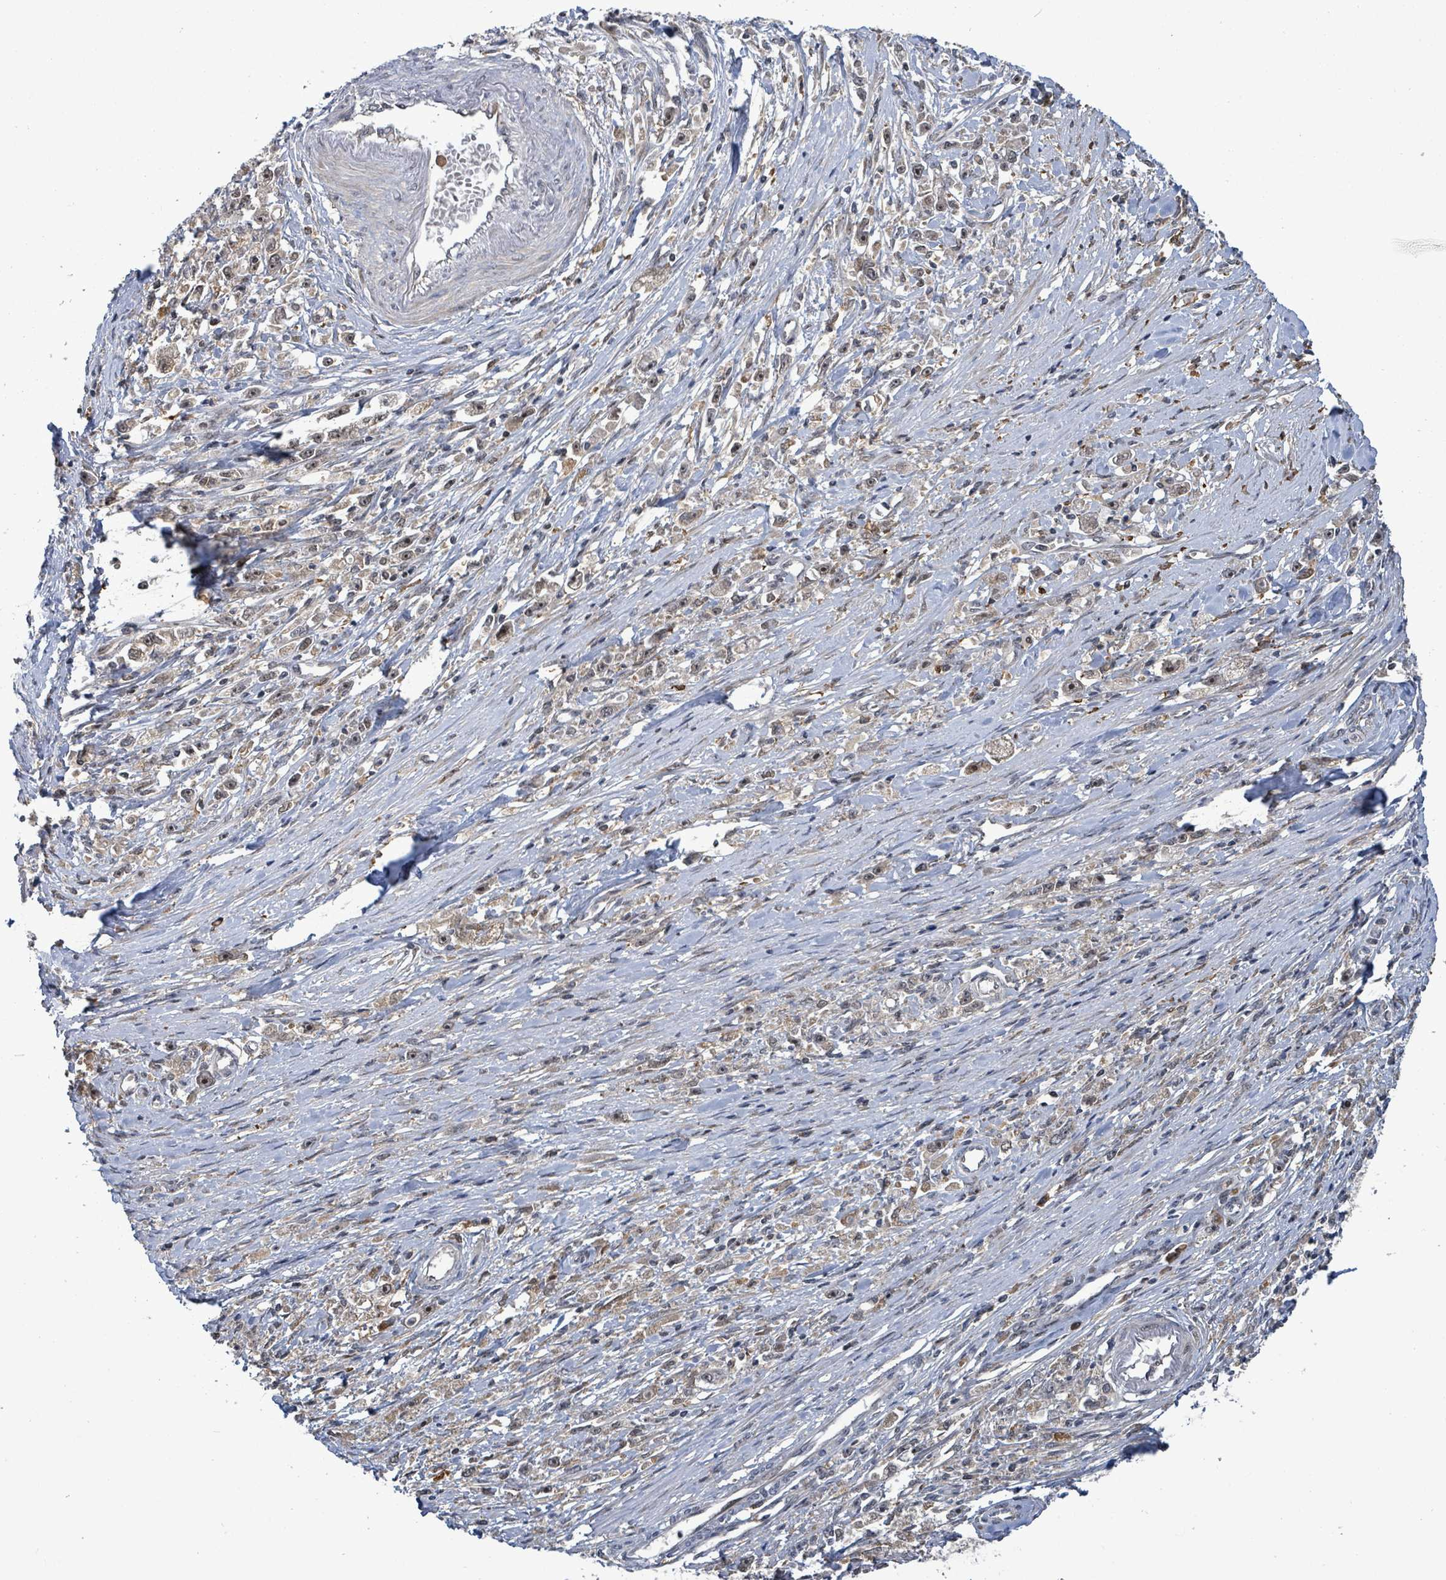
{"staining": {"intensity": "weak", "quantity": "<25%", "location": "cytoplasmic/membranous"}, "tissue": "stomach cancer", "cell_type": "Tumor cells", "image_type": "cancer", "snomed": [{"axis": "morphology", "description": "Adenocarcinoma, NOS"}, {"axis": "topography", "description": "Stomach"}], "caption": "A high-resolution histopathology image shows IHC staining of stomach adenocarcinoma, which exhibits no significant positivity in tumor cells.", "gene": "FBXO6", "patient": {"sex": "female", "age": 59}}